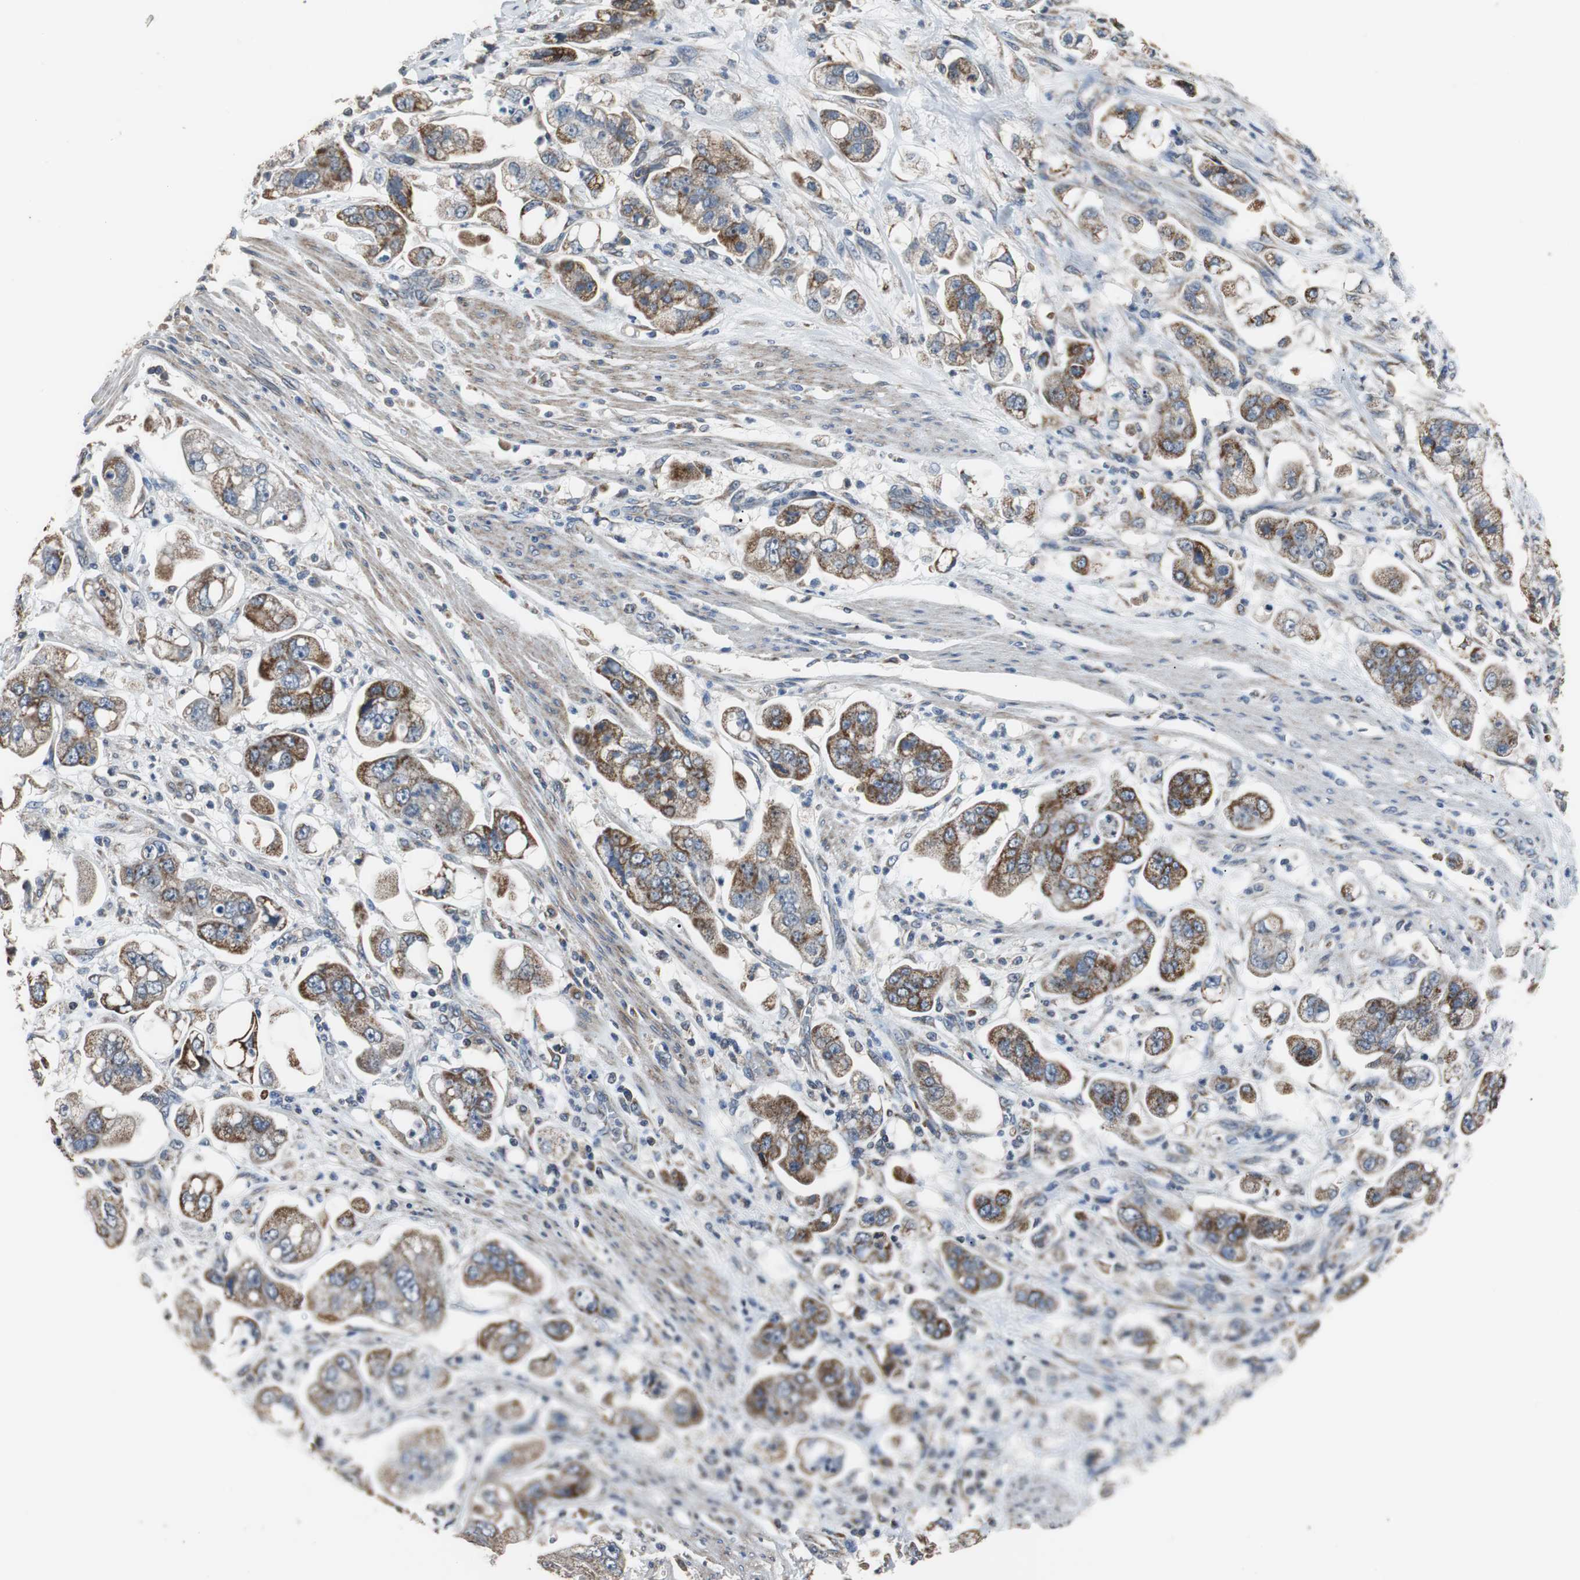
{"staining": {"intensity": "moderate", "quantity": ">75%", "location": "cytoplasmic/membranous"}, "tissue": "stomach cancer", "cell_type": "Tumor cells", "image_type": "cancer", "snomed": [{"axis": "morphology", "description": "Adenocarcinoma, NOS"}, {"axis": "topography", "description": "Stomach"}], "caption": "Moderate cytoplasmic/membranous protein positivity is seen in approximately >75% of tumor cells in adenocarcinoma (stomach).", "gene": "HMGCL", "patient": {"sex": "male", "age": 62}}